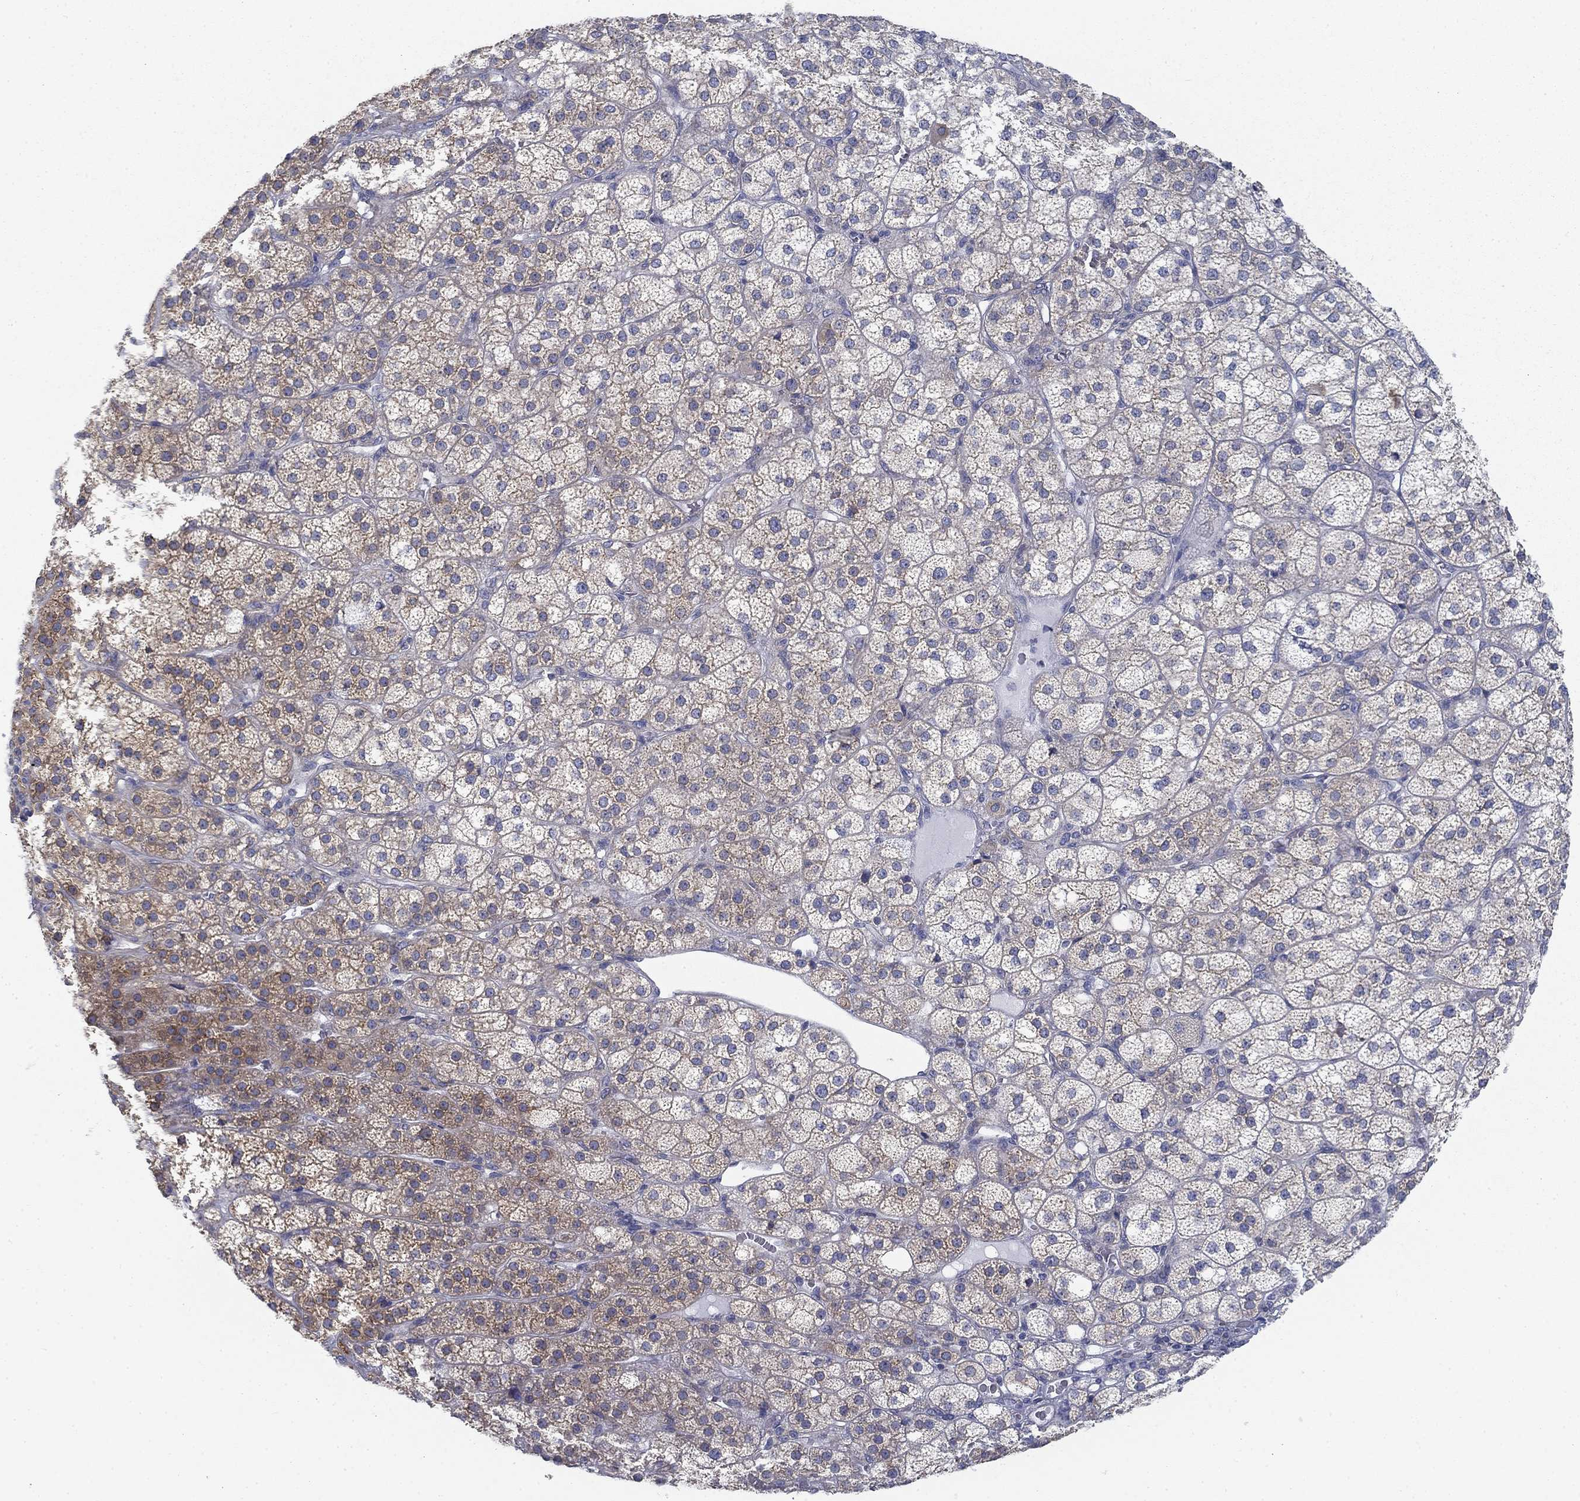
{"staining": {"intensity": "strong", "quantity": "25%-75%", "location": "cytoplasmic/membranous"}, "tissue": "adrenal gland", "cell_type": "Glandular cells", "image_type": "normal", "snomed": [{"axis": "morphology", "description": "Normal tissue, NOS"}, {"axis": "topography", "description": "Adrenal gland"}], "caption": "DAB immunohistochemical staining of unremarkable human adrenal gland demonstrates strong cytoplasmic/membranous protein expression in about 25%-75% of glandular cells.", "gene": "FXR1", "patient": {"sex": "female", "age": 60}}